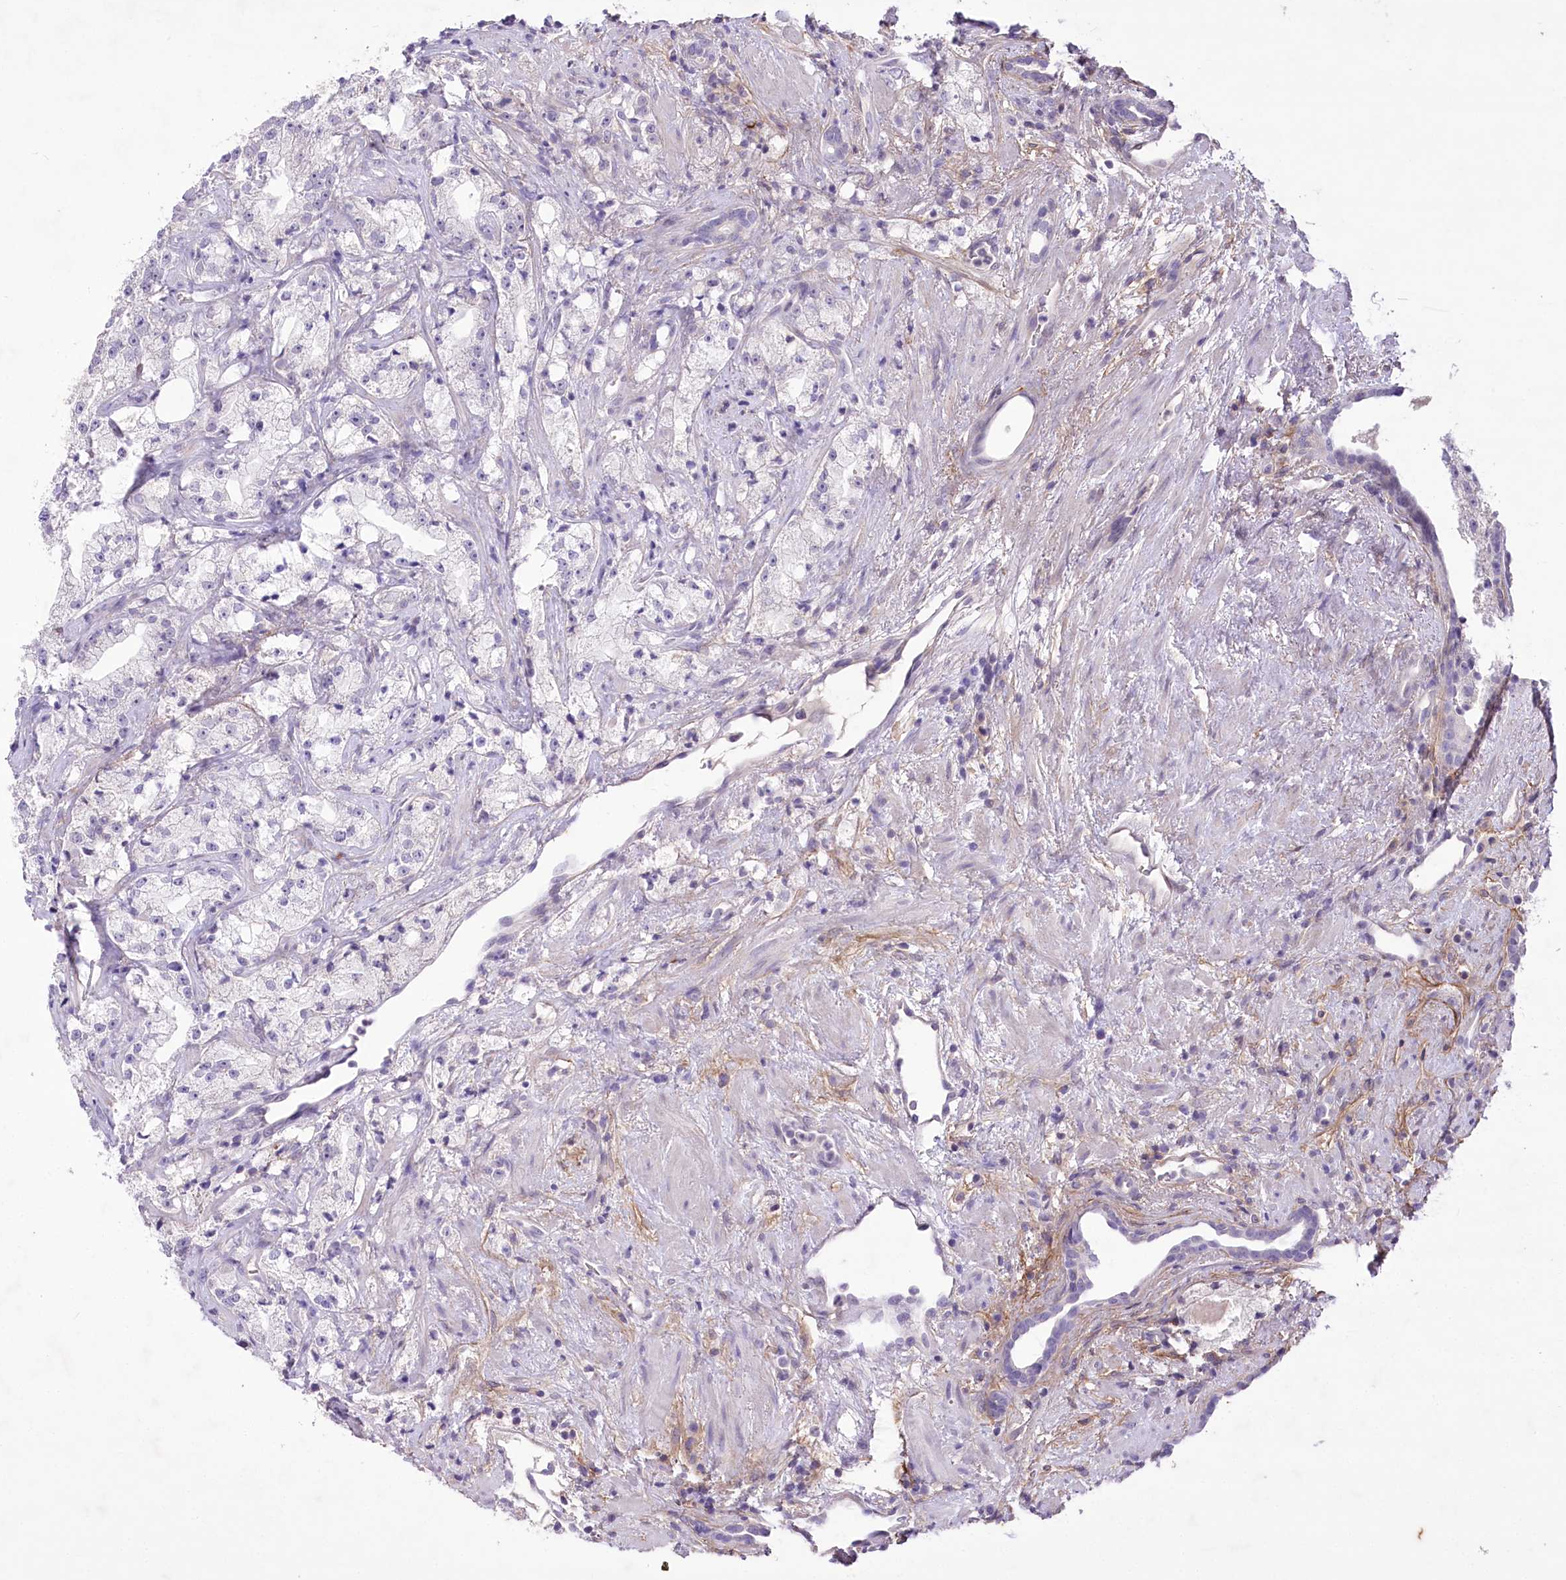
{"staining": {"intensity": "negative", "quantity": "none", "location": "none"}, "tissue": "prostate cancer", "cell_type": "Tumor cells", "image_type": "cancer", "snomed": [{"axis": "morphology", "description": "Adenocarcinoma, High grade"}, {"axis": "topography", "description": "Prostate"}], "caption": "Histopathology image shows no significant protein staining in tumor cells of high-grade adenocarcinoma (prostate). Brightfield microscopy of immunohistochemistry stained with DAB (brown) and hematoxylin (blue), captured at high magnification.", "gene": "ENPP1", "patient": {"sex": "male", "age": 64}}